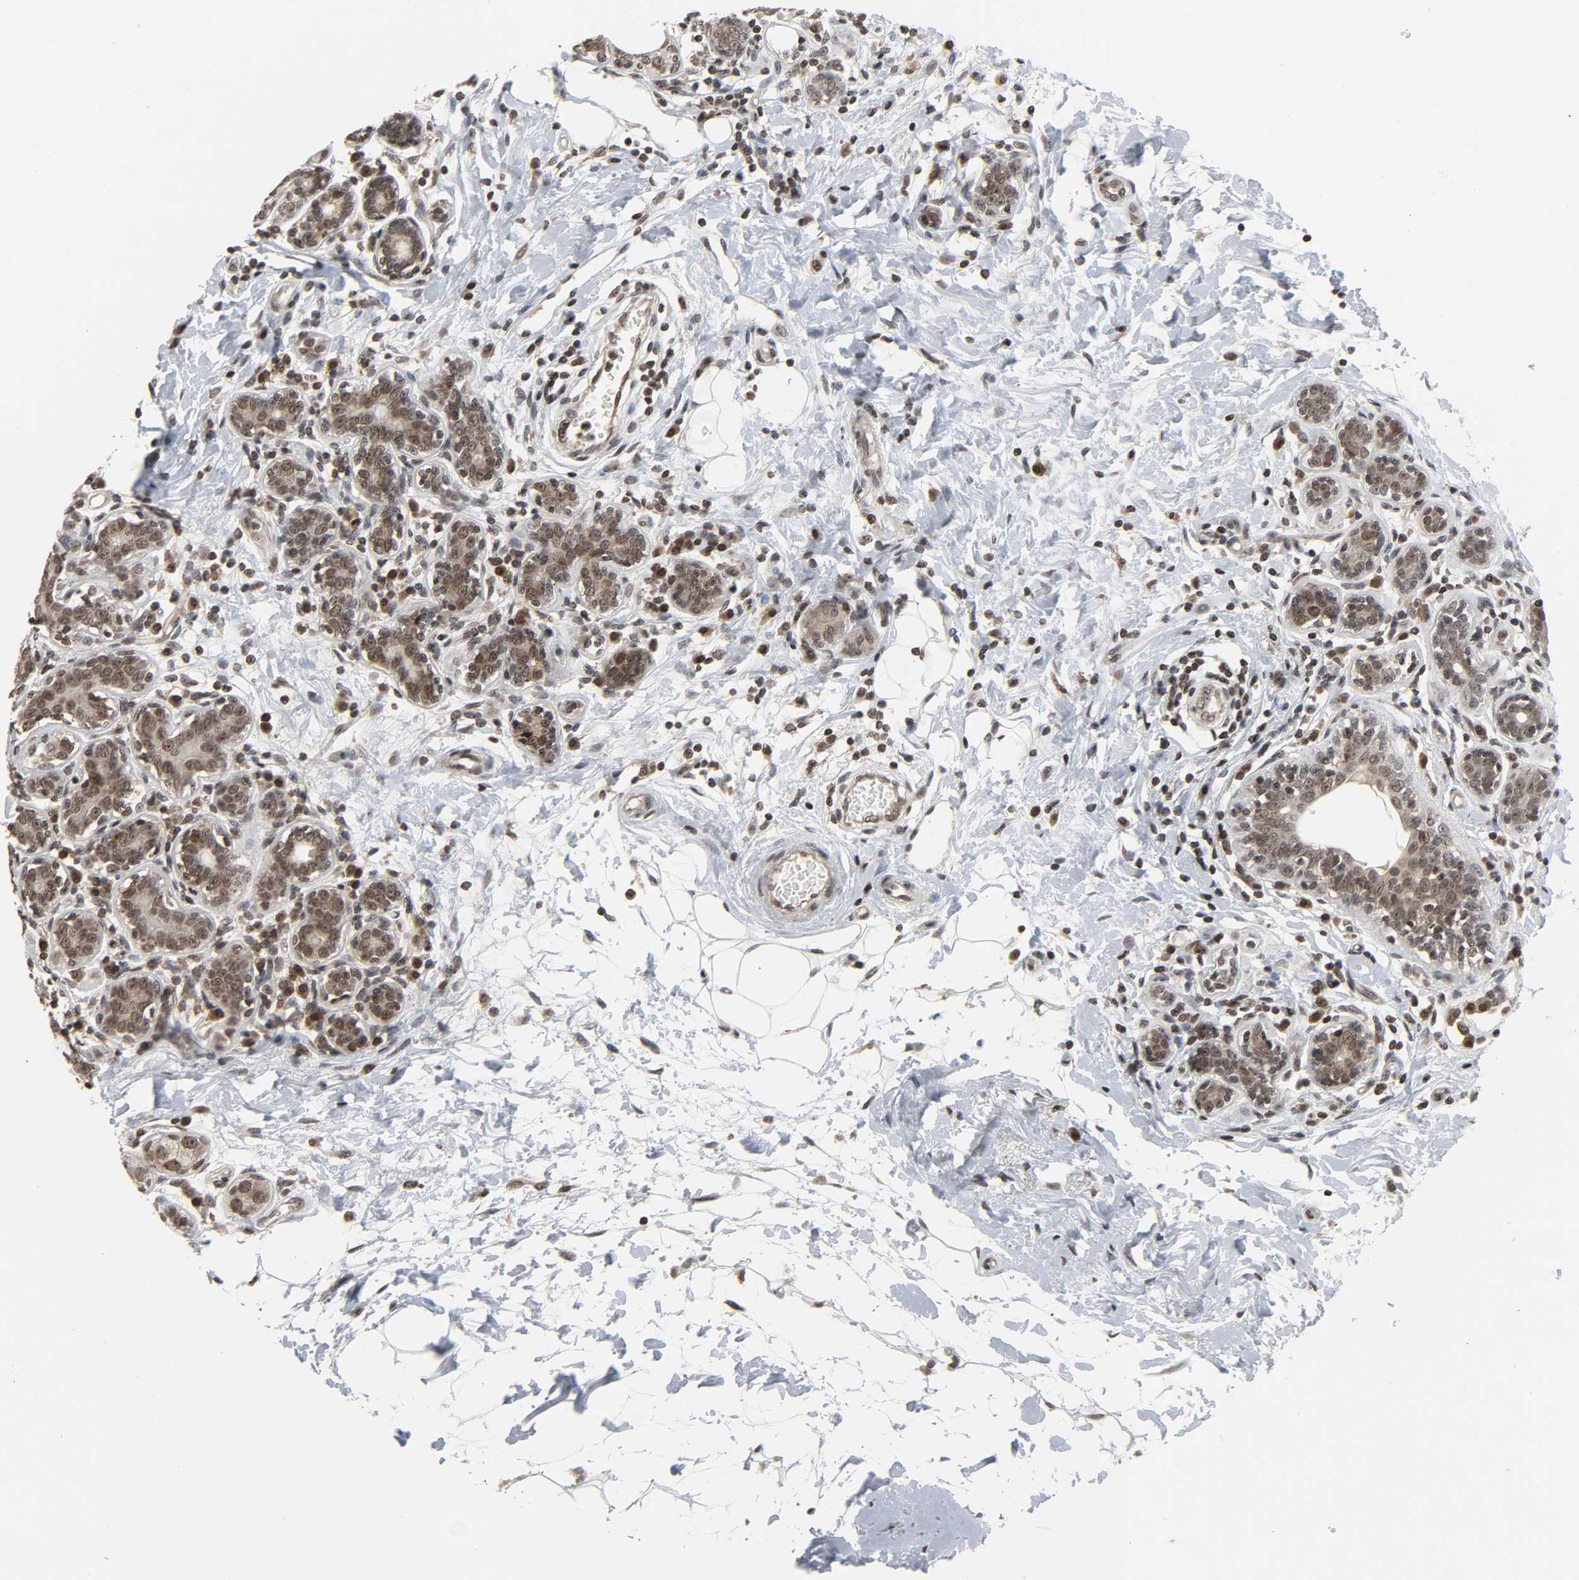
{"staining": {"intensity": "weak", "quantity": ">75%", "location": "nuclear"}, "tissue": "breast cancer", "cell_type": "Tumor cells", "image_type": "cancer", "snomed": [{"axis": "morphology", "description": "Normal tissue, NOS"}, {"axis": "morphology", "description": "Lobular carcinoma"}, {"axis": "topography", "description": "Breast"}], "caption": "Immunohistochemical staining of human lobular carcinoma (breast) reveals weak nuclear protein expression in approximately >75% of tumor cells. (DAB (3,3'-diaminobenzidine) = brown stain, brightfield microscopy at high magnification).", "gene": "XRCC1", "patient": {"sex": "female", "age": 47}}